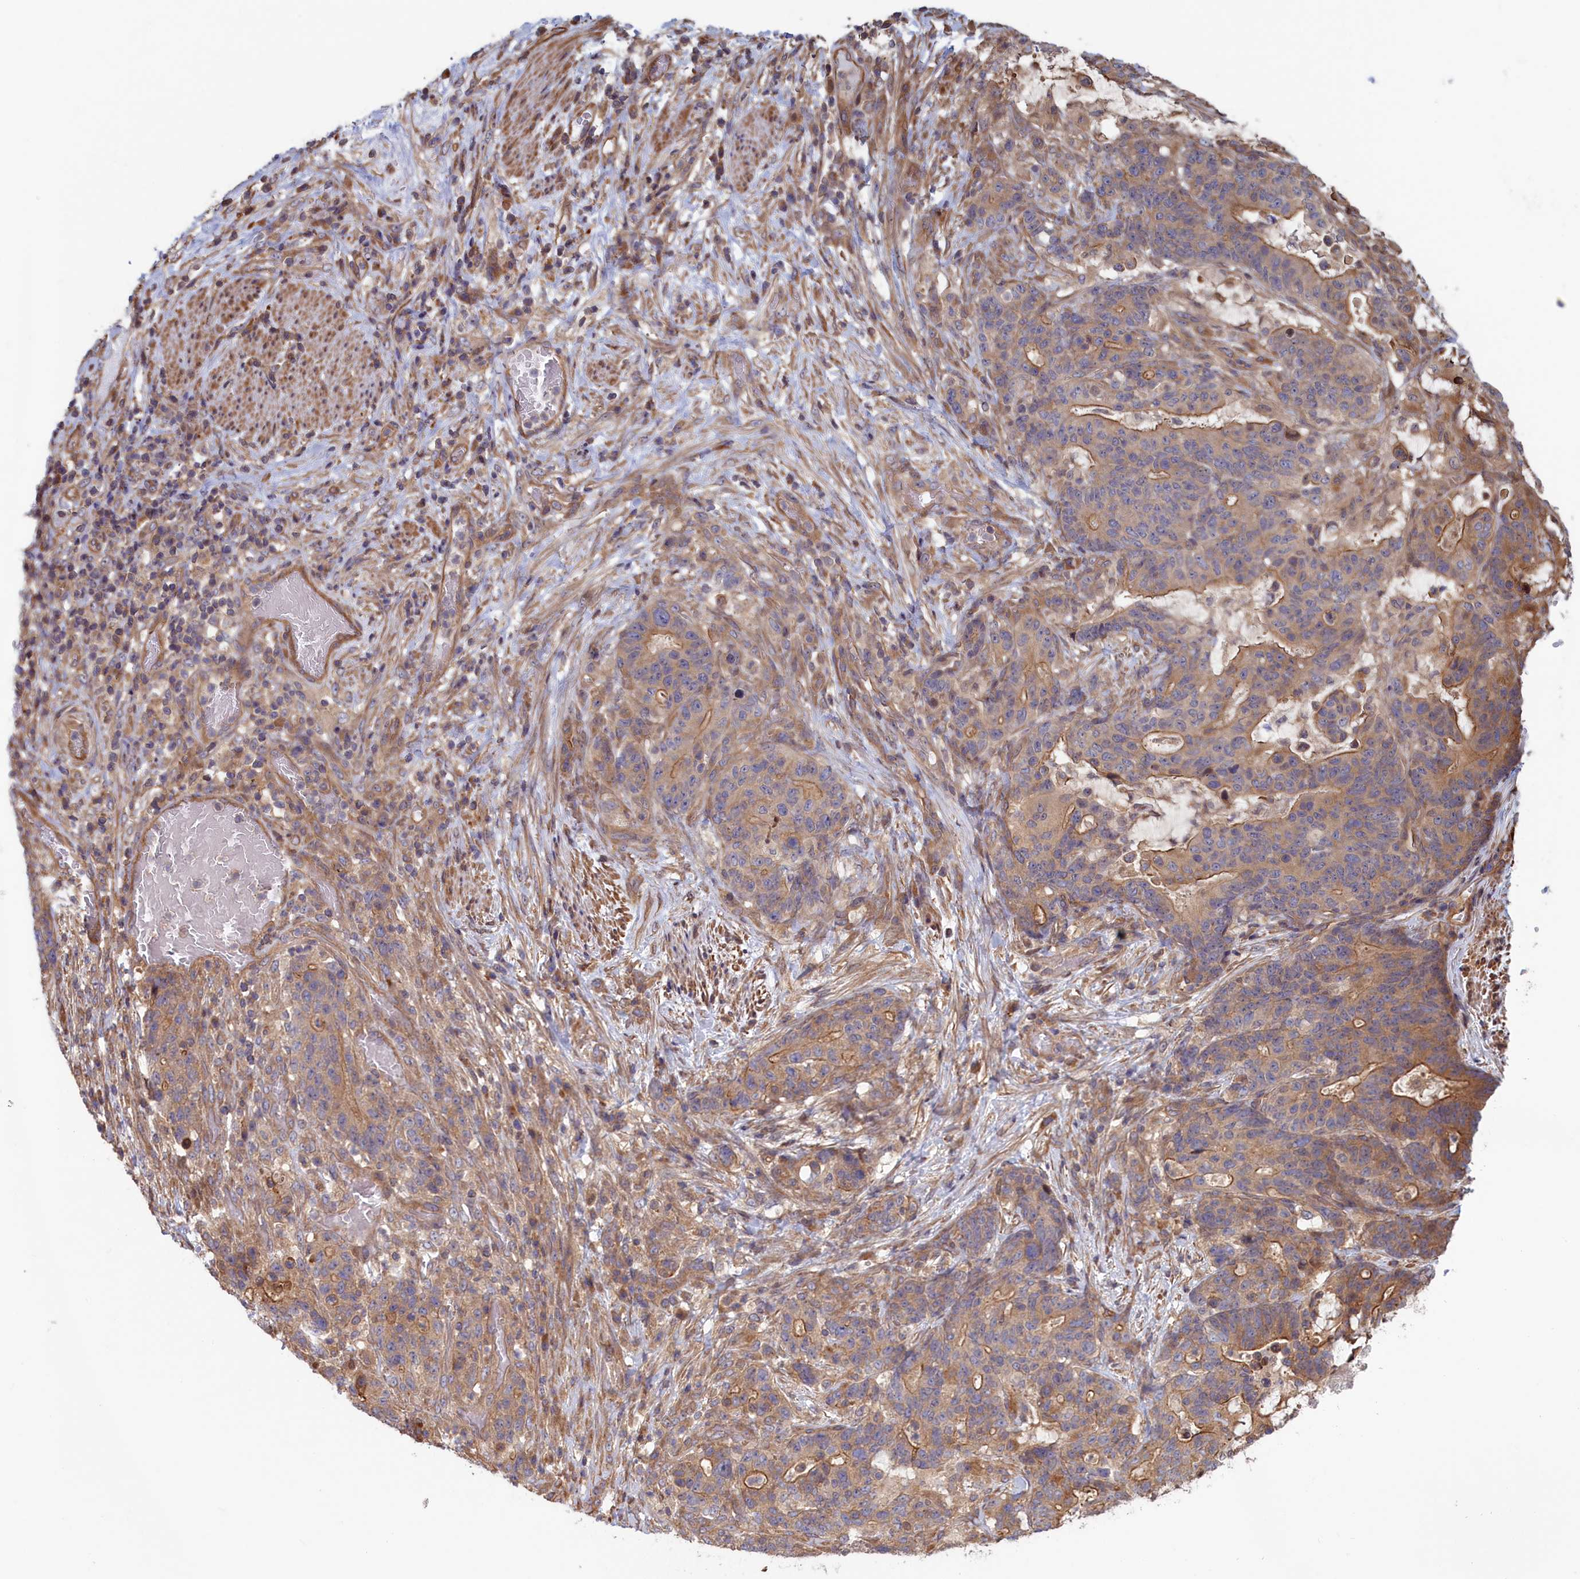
{"staining": {"intensity": "moderate", "quantity": ">75%", "location": "cytoplasmic/membranous"}, "tissue": "stomach cancer", "cell_type": "Tumor cells", "image_type": "cancer", "snomed": [{"axis": "morphology", "description": "Normal tissue, NOS"}, {"axis": "morphology", "description": "Adenocarcinoma, NOS"}, {"axis": "topography", "description": "Stomach"}], "caption": "Immunohistochemical staining of stomach adenocarcinoma exhibits medium levels of moderate cytoplasmic/membranous expression in approximately >75% of tumor cells.", "gene": "RILPL1", "patient": {"sex": "female", "age": 64}}